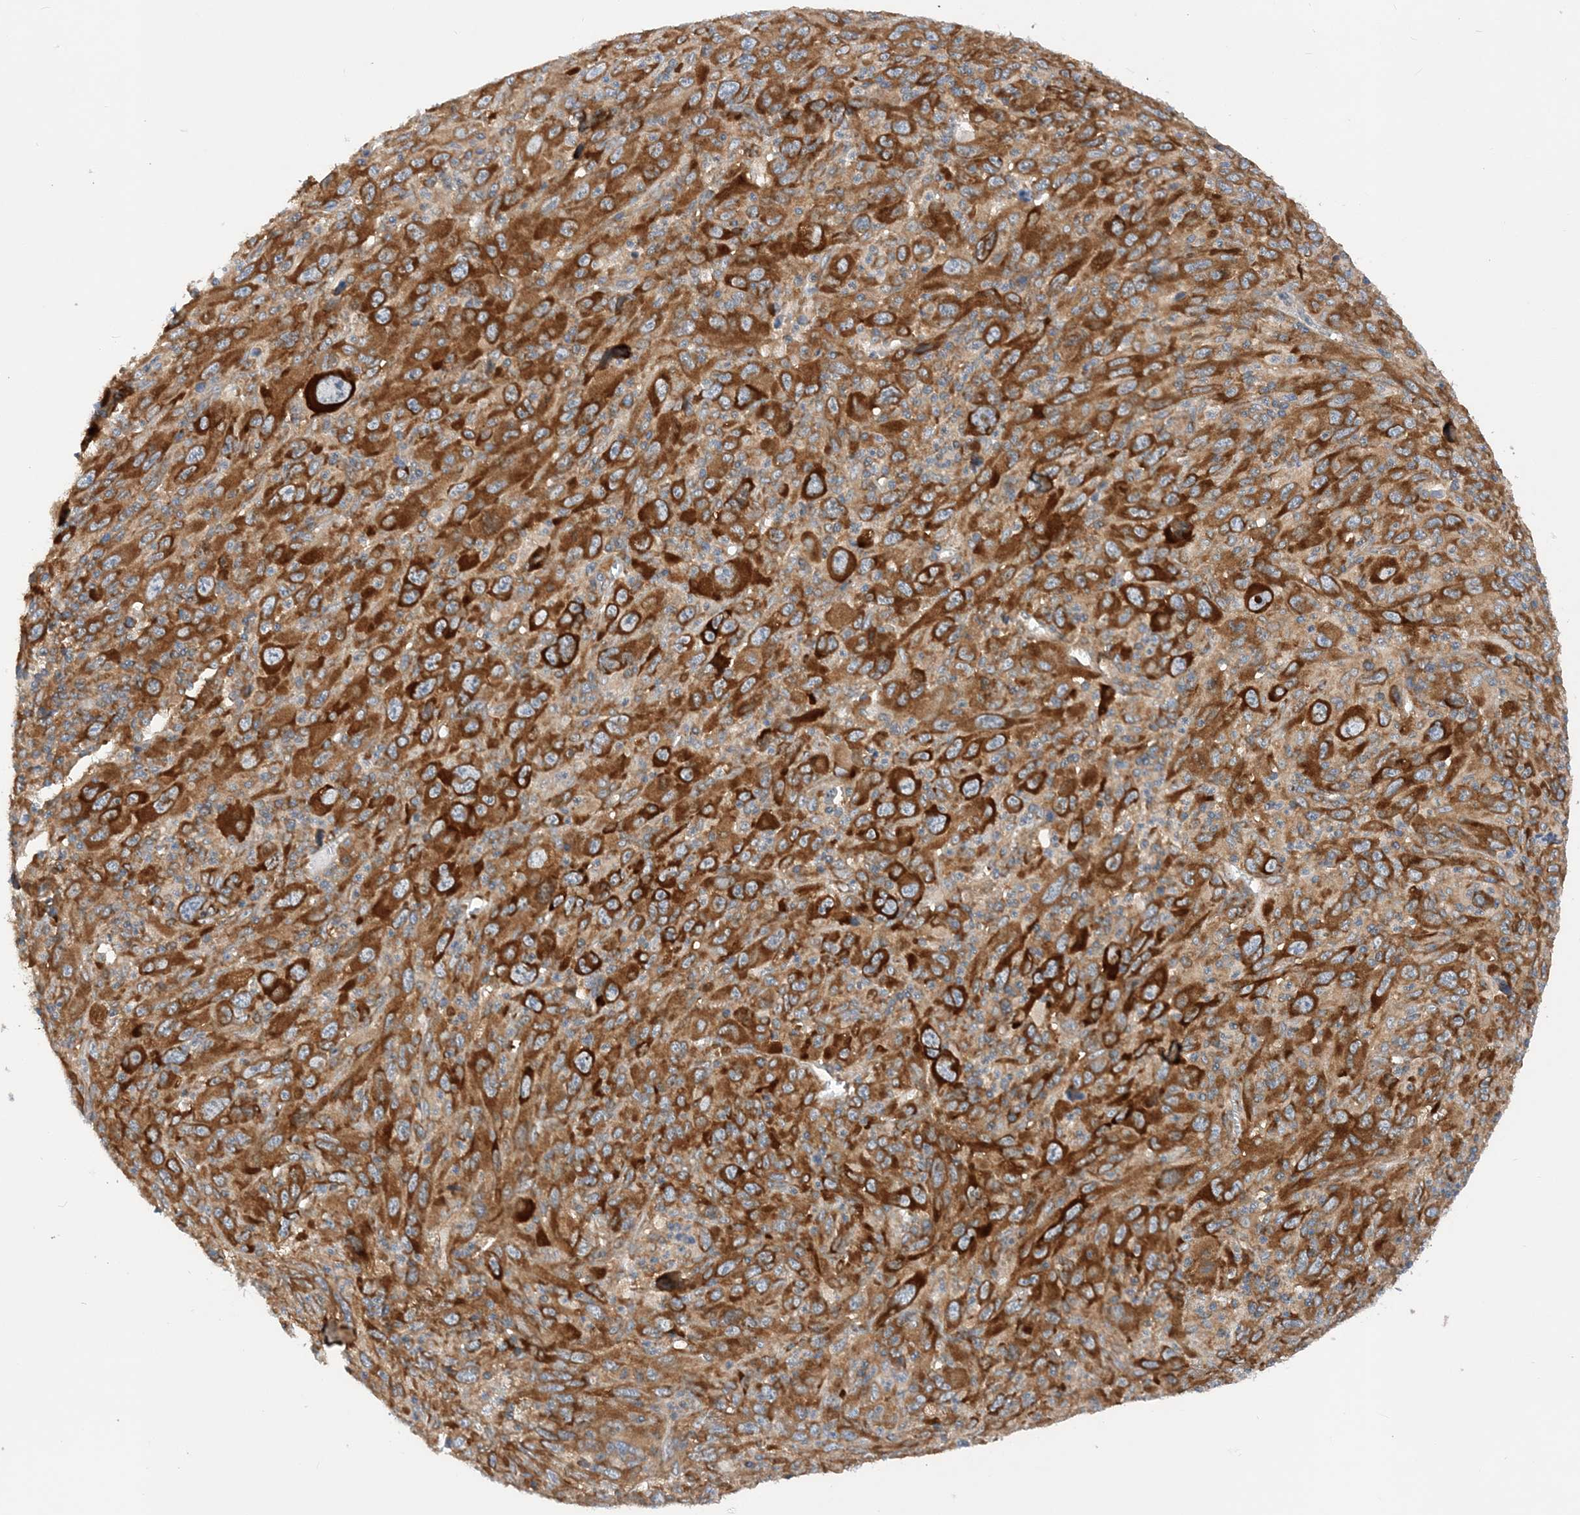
{"staining": {"intensity": "strong", "quantity": ">75%", "location": "cytoplasmic/membranous"}, "tissue": "melanoma", "cell_type": "Tumor cells", "image_type": "cancer", "snomed": [{"axis": "morphology", "description": "Malignant melanoma, Metastatic site"}, {"axis": "topography", "description": "Skin"}], "caption": "Melanoma stained with immunohistochemistry displays strong cytoplasmic/membranous staining in about >75% of tumor cells.", "gene": "LARP4B", "patient": {"sex": "female", "age": 56}}